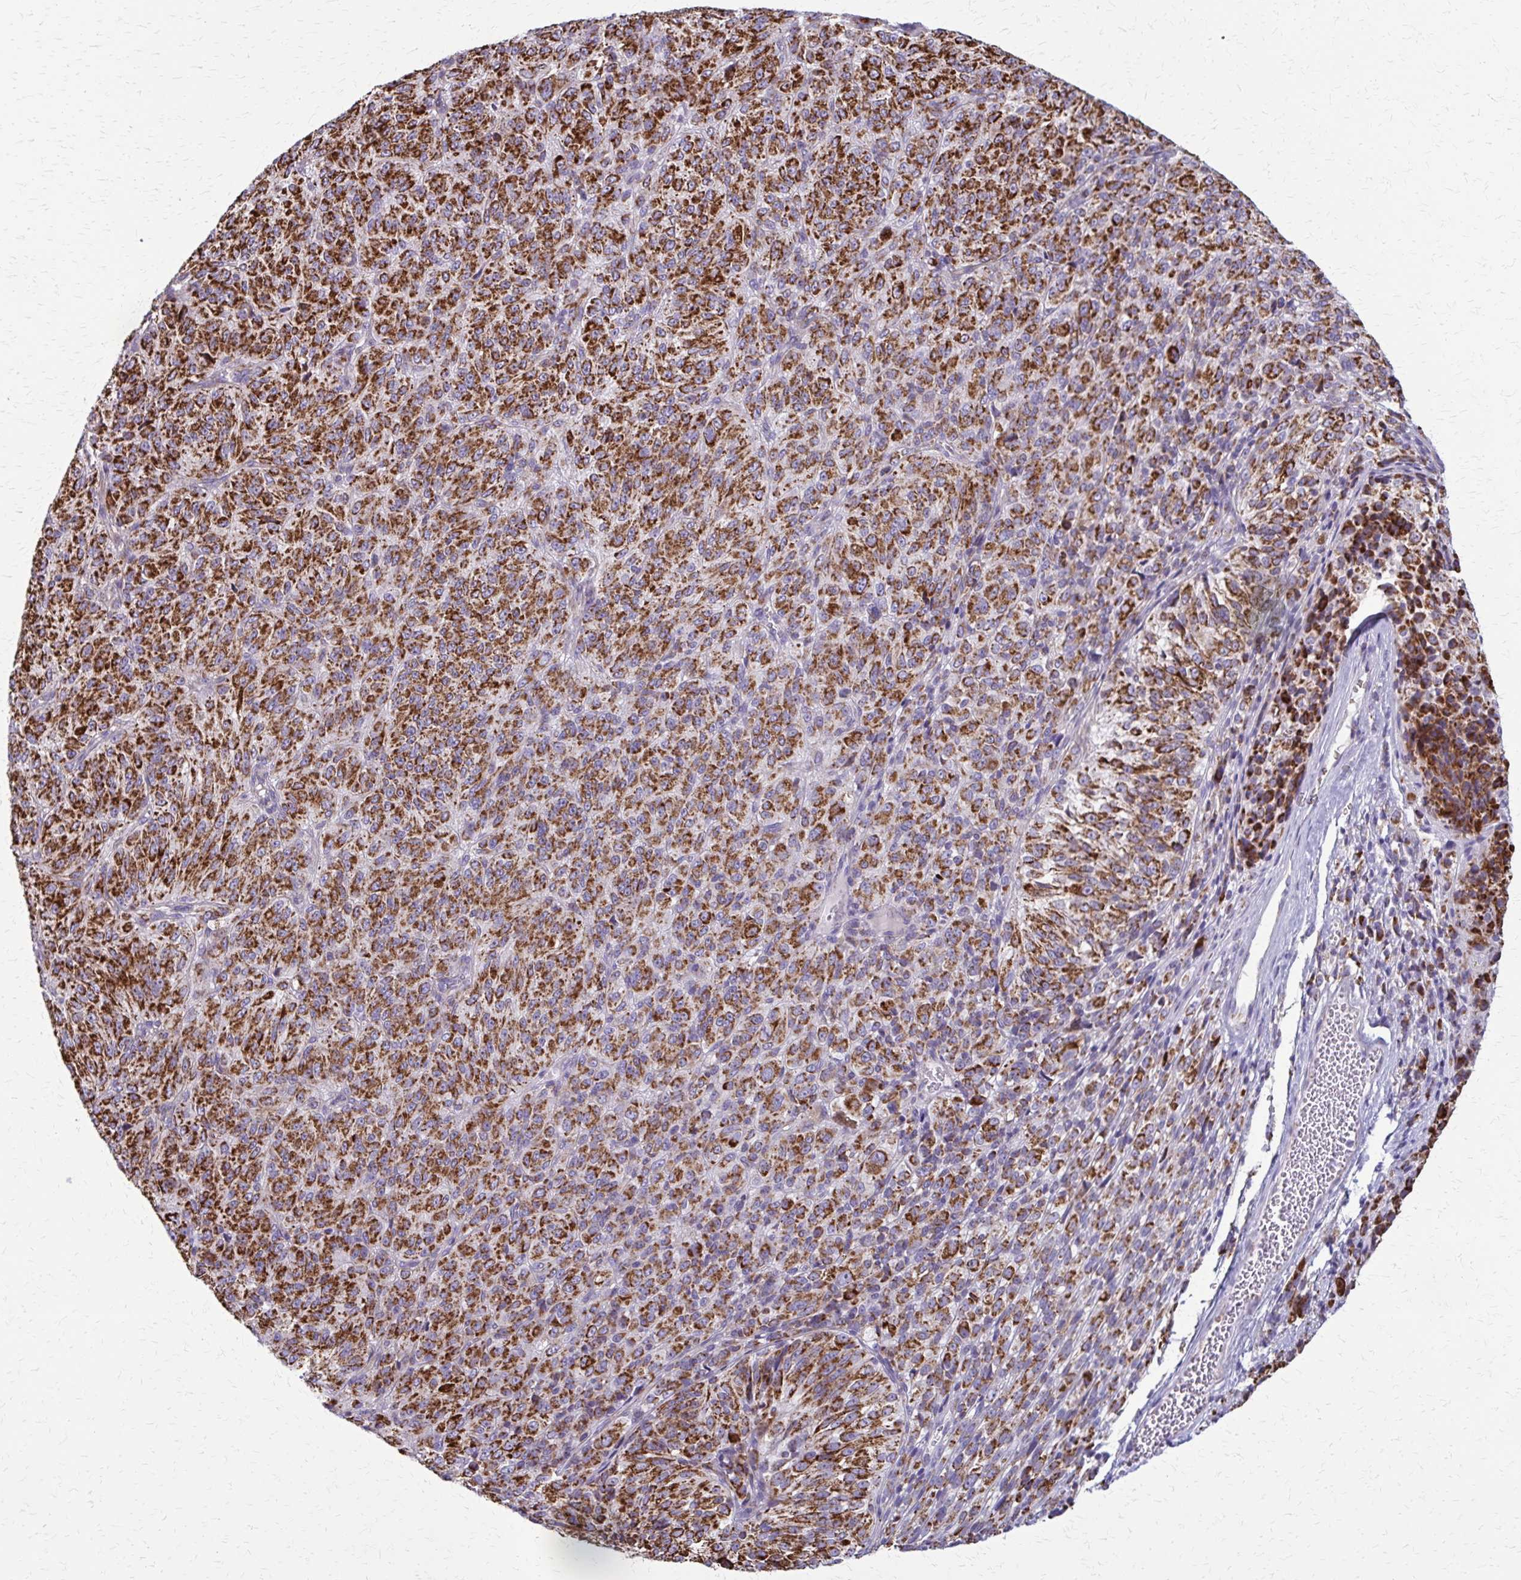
{"staining": {"intensity": "strong", "quantity": ">75%", "location": "cytoplasmic/membranous"}, "tissue": "melanoma", "cell_type": "Tumor cells", "image_type": "cancer", "snomed": [{"axis": "morphology", "description": "Malignant melanoma, Metastatic site"}, {"axis": "topography", "description": "Brain"}], "caption": "There is high levels of strong cytoplasmic/membranous expression in tumor cells of malignant melanoma (metastatic site), as demonstrated by immunohistochemical staining (brown color).", "gene": "TVP23A", "patient": {"sex": "female", "age": 56}}